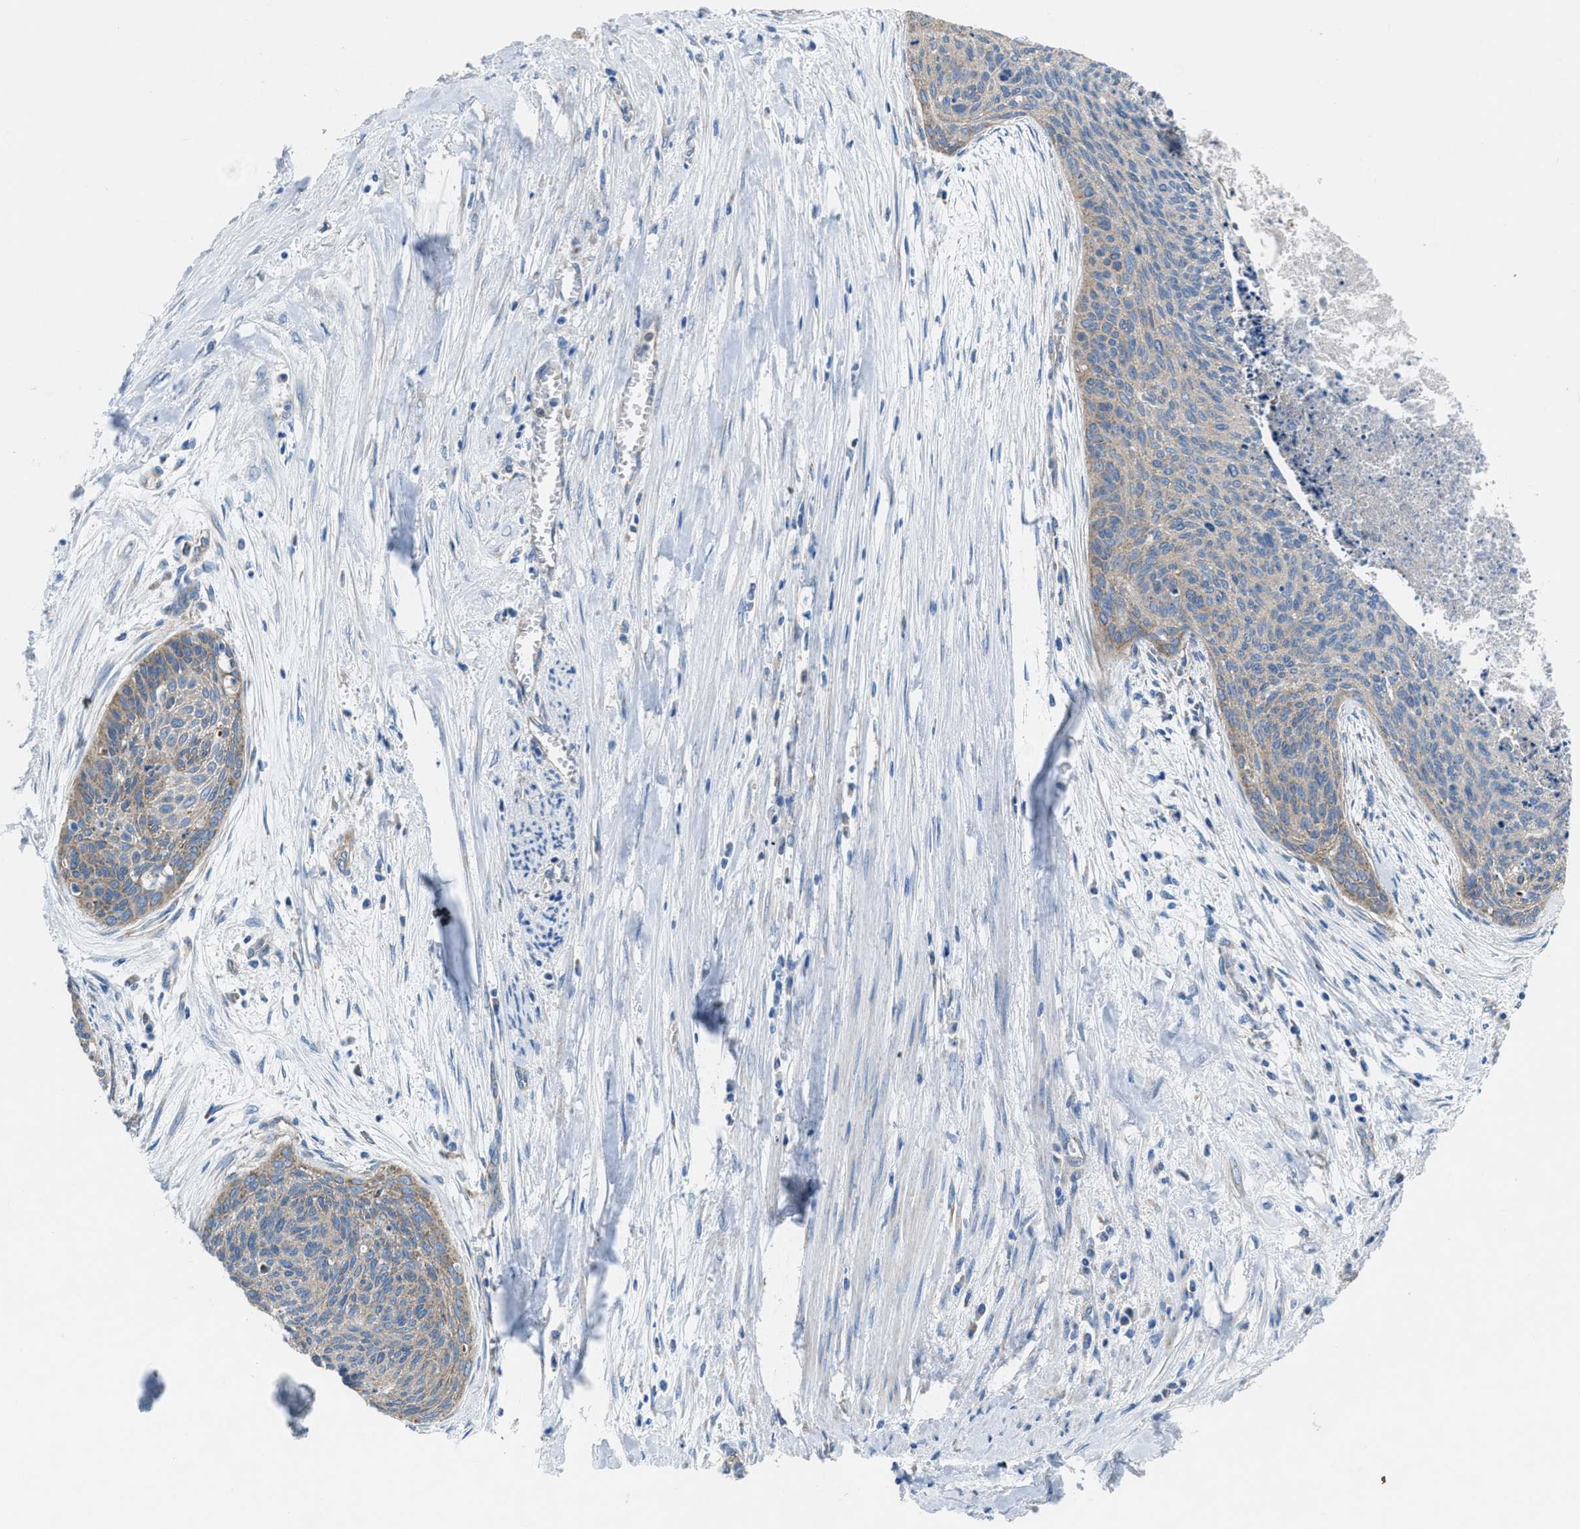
{"staining": {"intensity": "weak", "quantity": "25%-75%", "location": "cytoplasmic/membranous"}, "tissue": "cervical cancer", "cell_type": "Tumor cells", "image_type": "cancer", "snomed": [{"axis": "morphology", "description": "Squamous cell carcinoma, NOS"}, {"axis": "topography", "description": "Cervix"}], "caption": "This is an image of immunohistochemistry staining of cervical cancer (squamous cell carcinoma), which shows weak expression in the cytoplasmic/membranous of tumor cells.", "gene": "DOLPP1", "patient": {"sex": "female", "age": 55}}